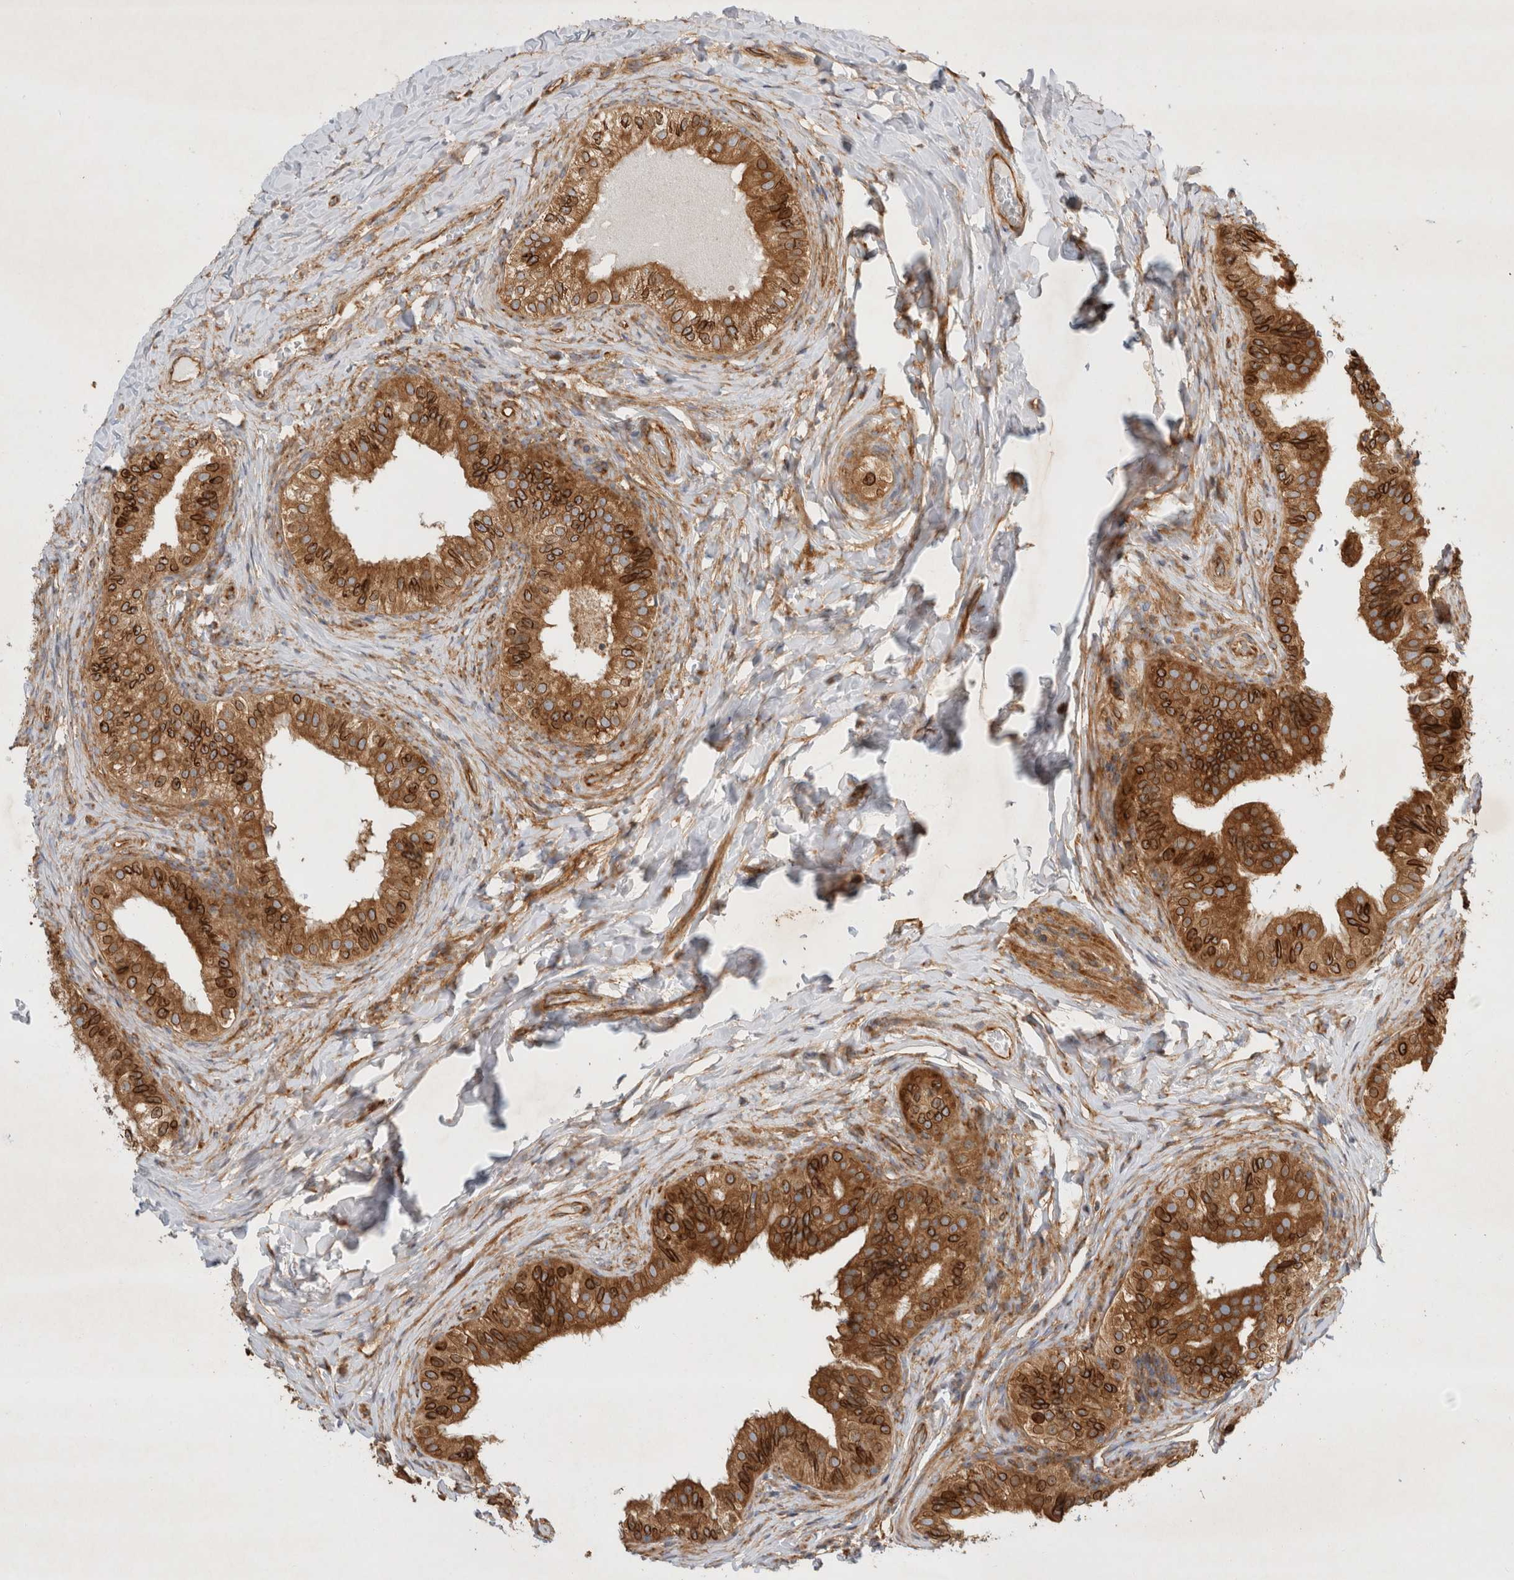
{"staining": {"intensity": "strong", "quantity": ">75%", "location": "cytoplasmic/membranous"}, "tissue": "epididymis", "cell_type": "Glandular cells", "image_type": "normal", "snomed": [{"axis": "morphology", "description": "Normal tissue, NOS"}, {"axis": "topography", "description": "Epididymis"}], "caption": "Immunohistochemical staining of unremarkable epididymis shows strong cytoplasmic/membranous protein expression in approximately >75% of glandular cells.", "gene": "GPR150", "patient": {"sex": "male", "age": 49}}